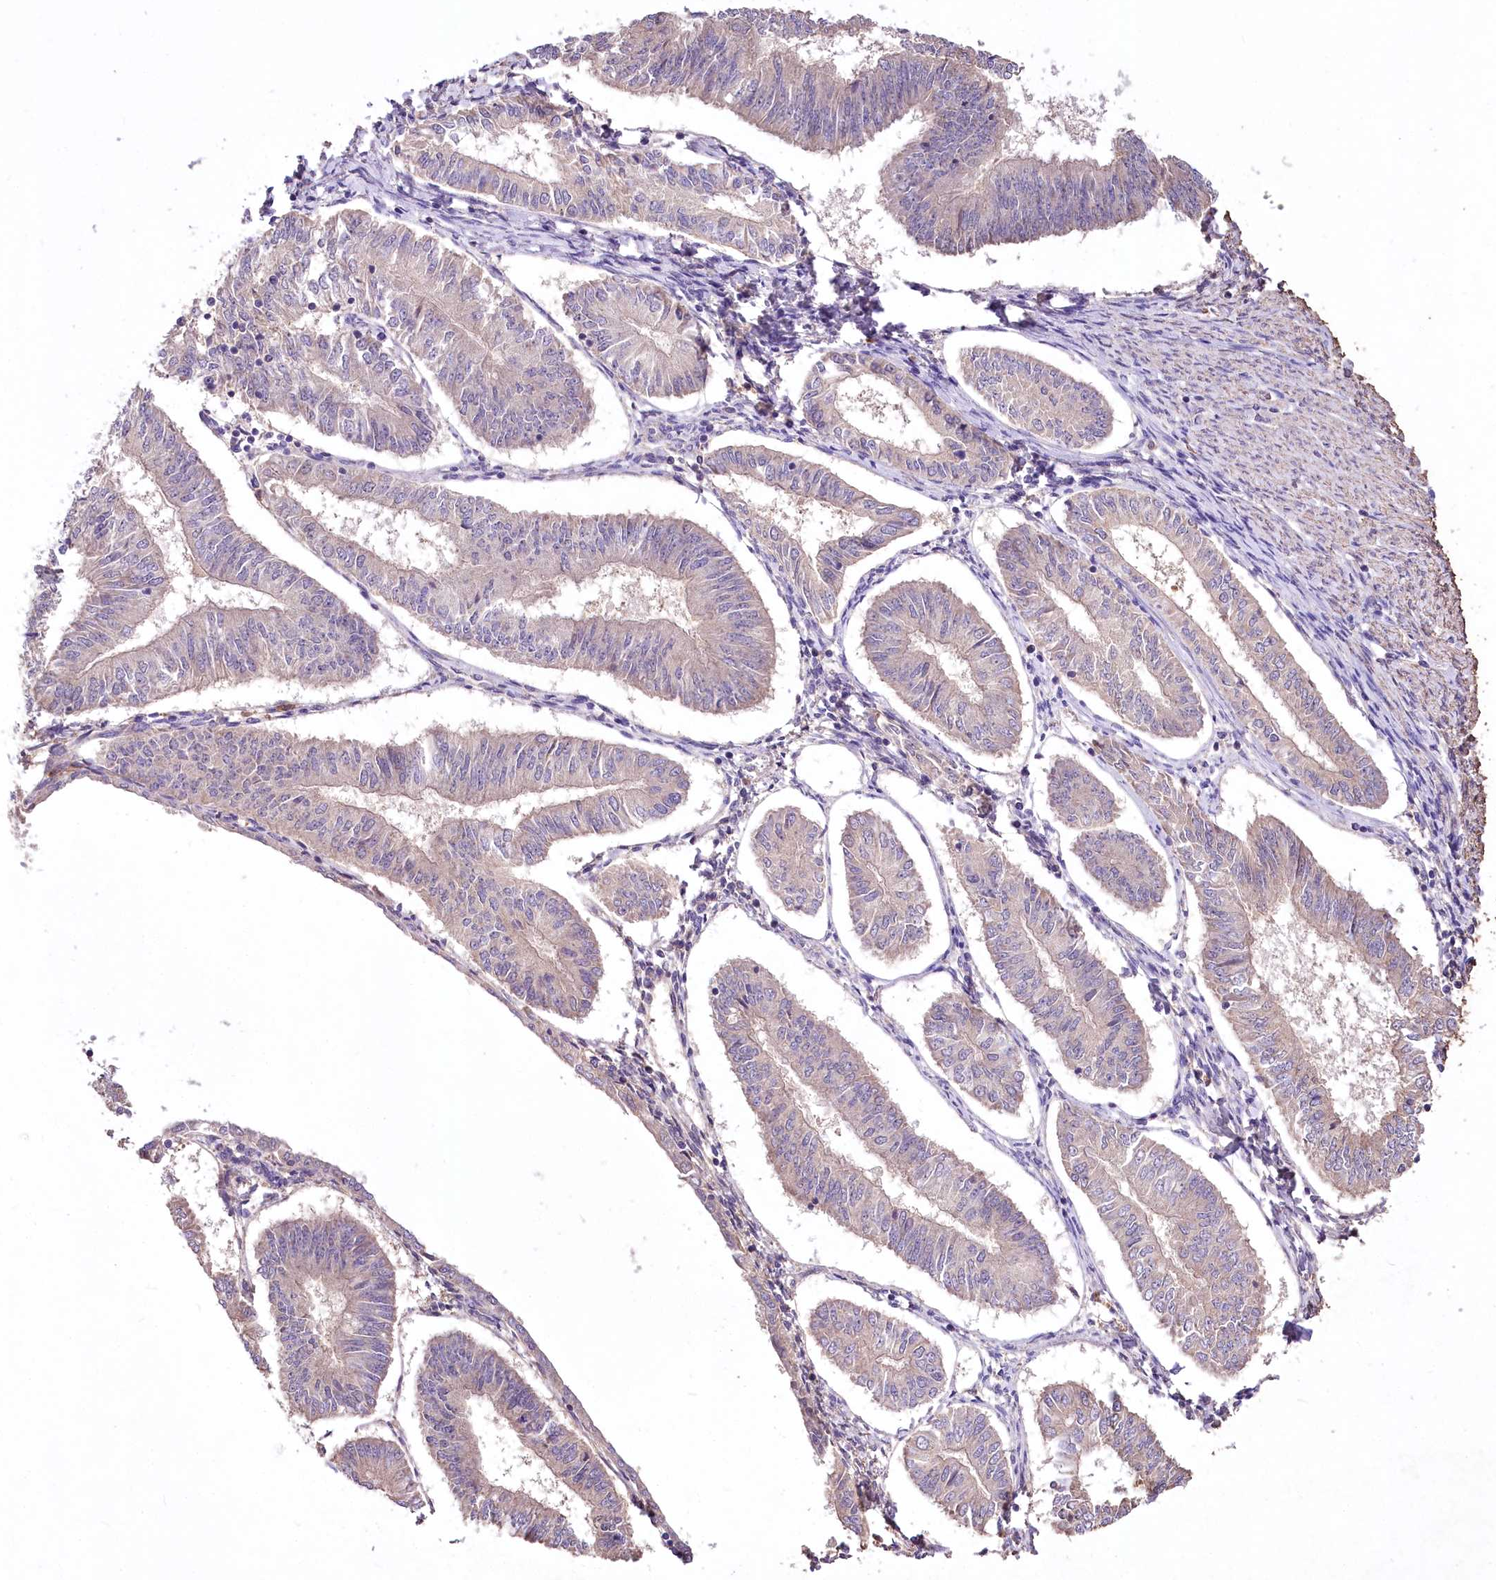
{"staining": {"intensity": "weak", "quantity": "<25%", "location": "cytoplasmic/membranous"}, "tissue": "endometrial cancer", "cell_type": "Tumor cells", "image_type": "cancer", "snomed": [{"axis": "morphology", "description": "Adenocarcinoma, NOS"}, {"axis": "topography", "description": "Endometrium"}], "caption": "DAB (3,3'-diaminobenzidine) immunohistochemical staining of human adenocarcinoma (endometrial) shows no significant expression in tumor cells.", "gene": "PCYOX1L", "patient": {"sex": "female", "age": 58}}